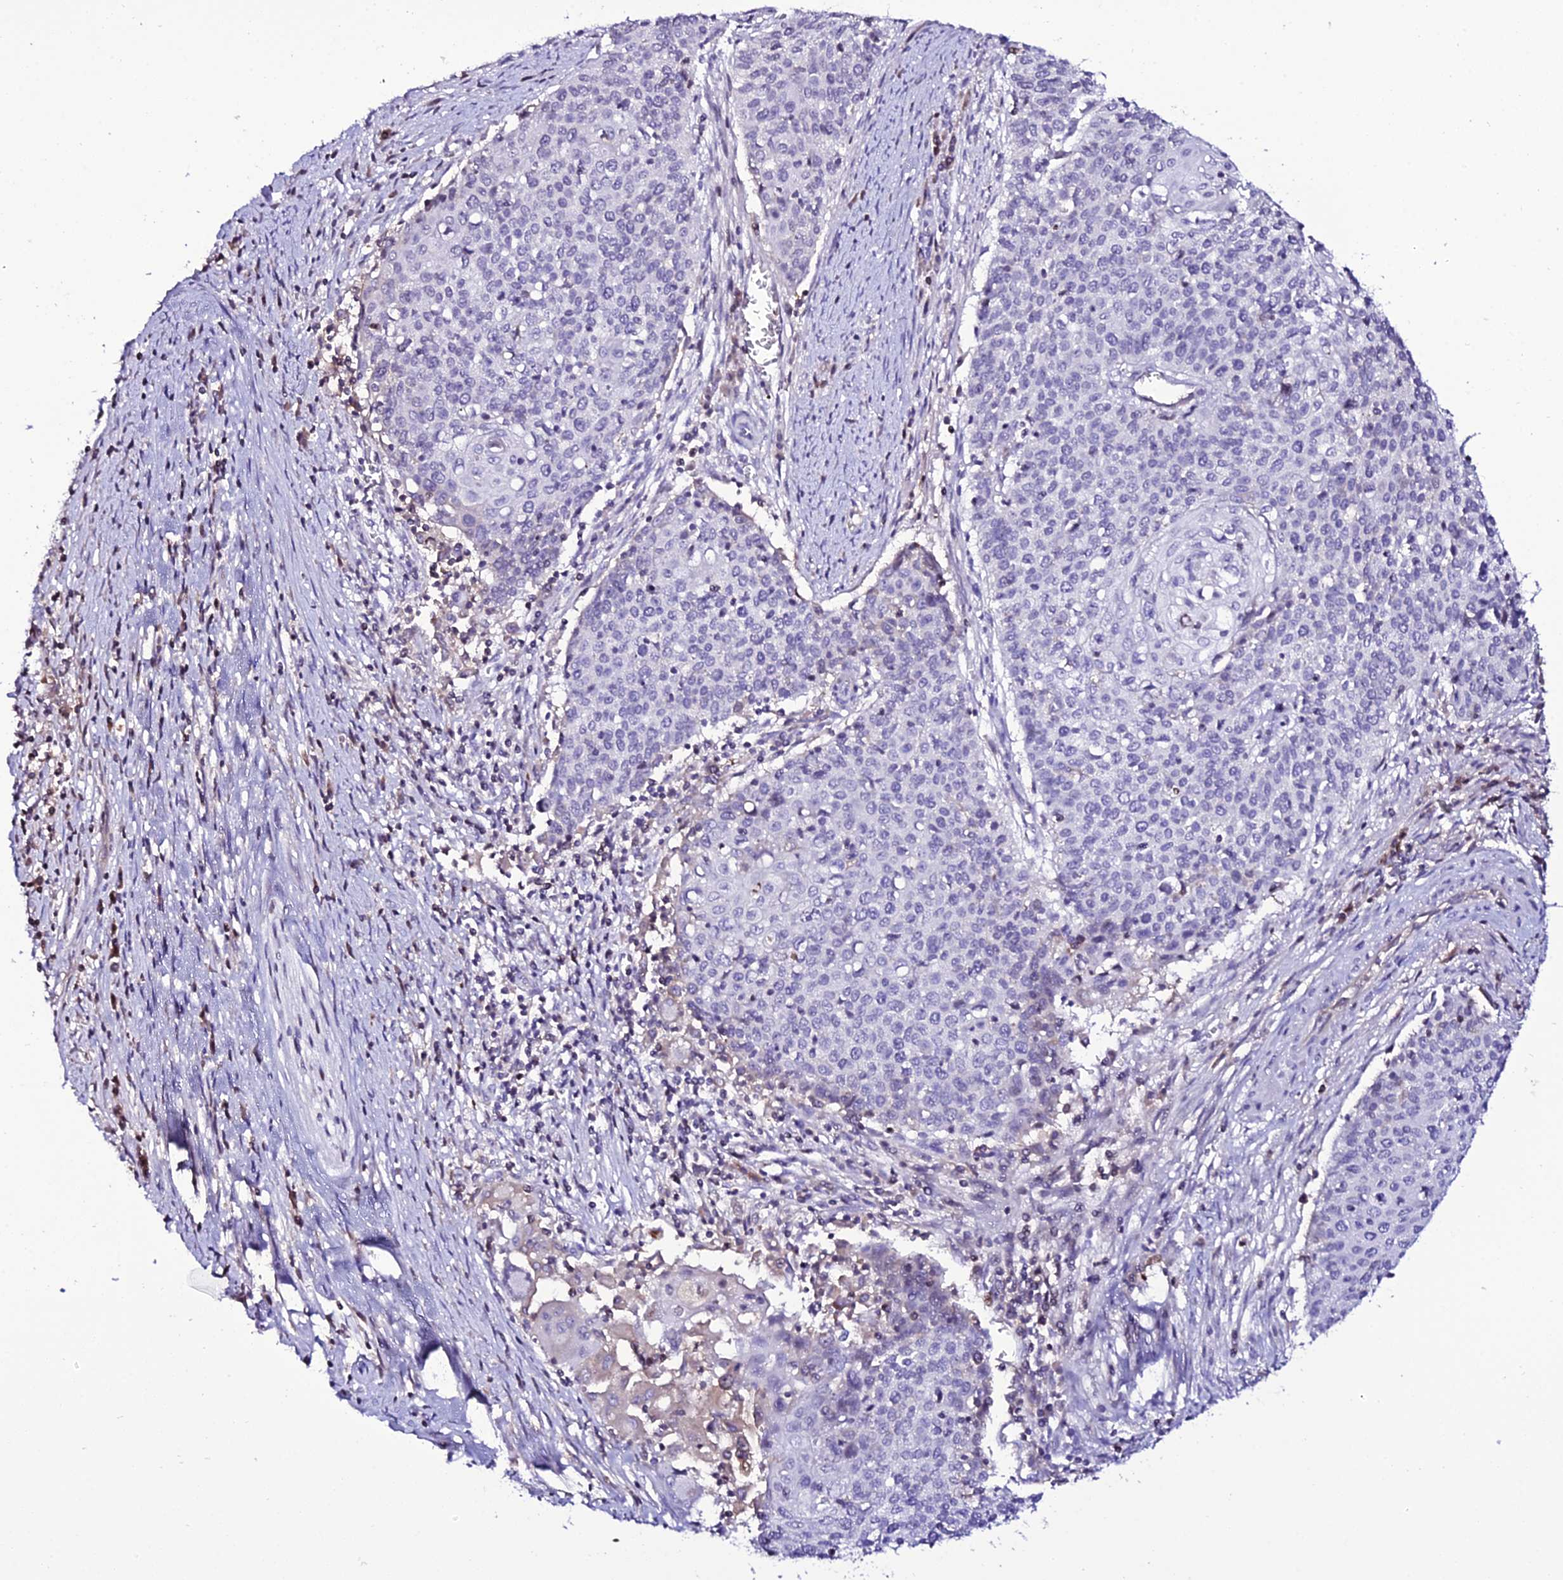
{"staining": {"intensity": "negative", "quantity": "none", "location": "none"}, "tissue": "cervical cancer", "cell_type": "Tumor cells", "image_type": "cancer", "snomed": [{"axis": "morphology", "description": "Squamous cell carcinoma, NOS"}, {"axis": "topography", "description": "Cervix"}], "caption": "Immunohistochemistry histopathology image of neoplastic tissue: human cervical squamous cell carcinoma stained with DAB exhibits no significant protein positivity in tumor cells.", "gene": "DEFB132", "patient": {"sex": "female", "age": 39}}